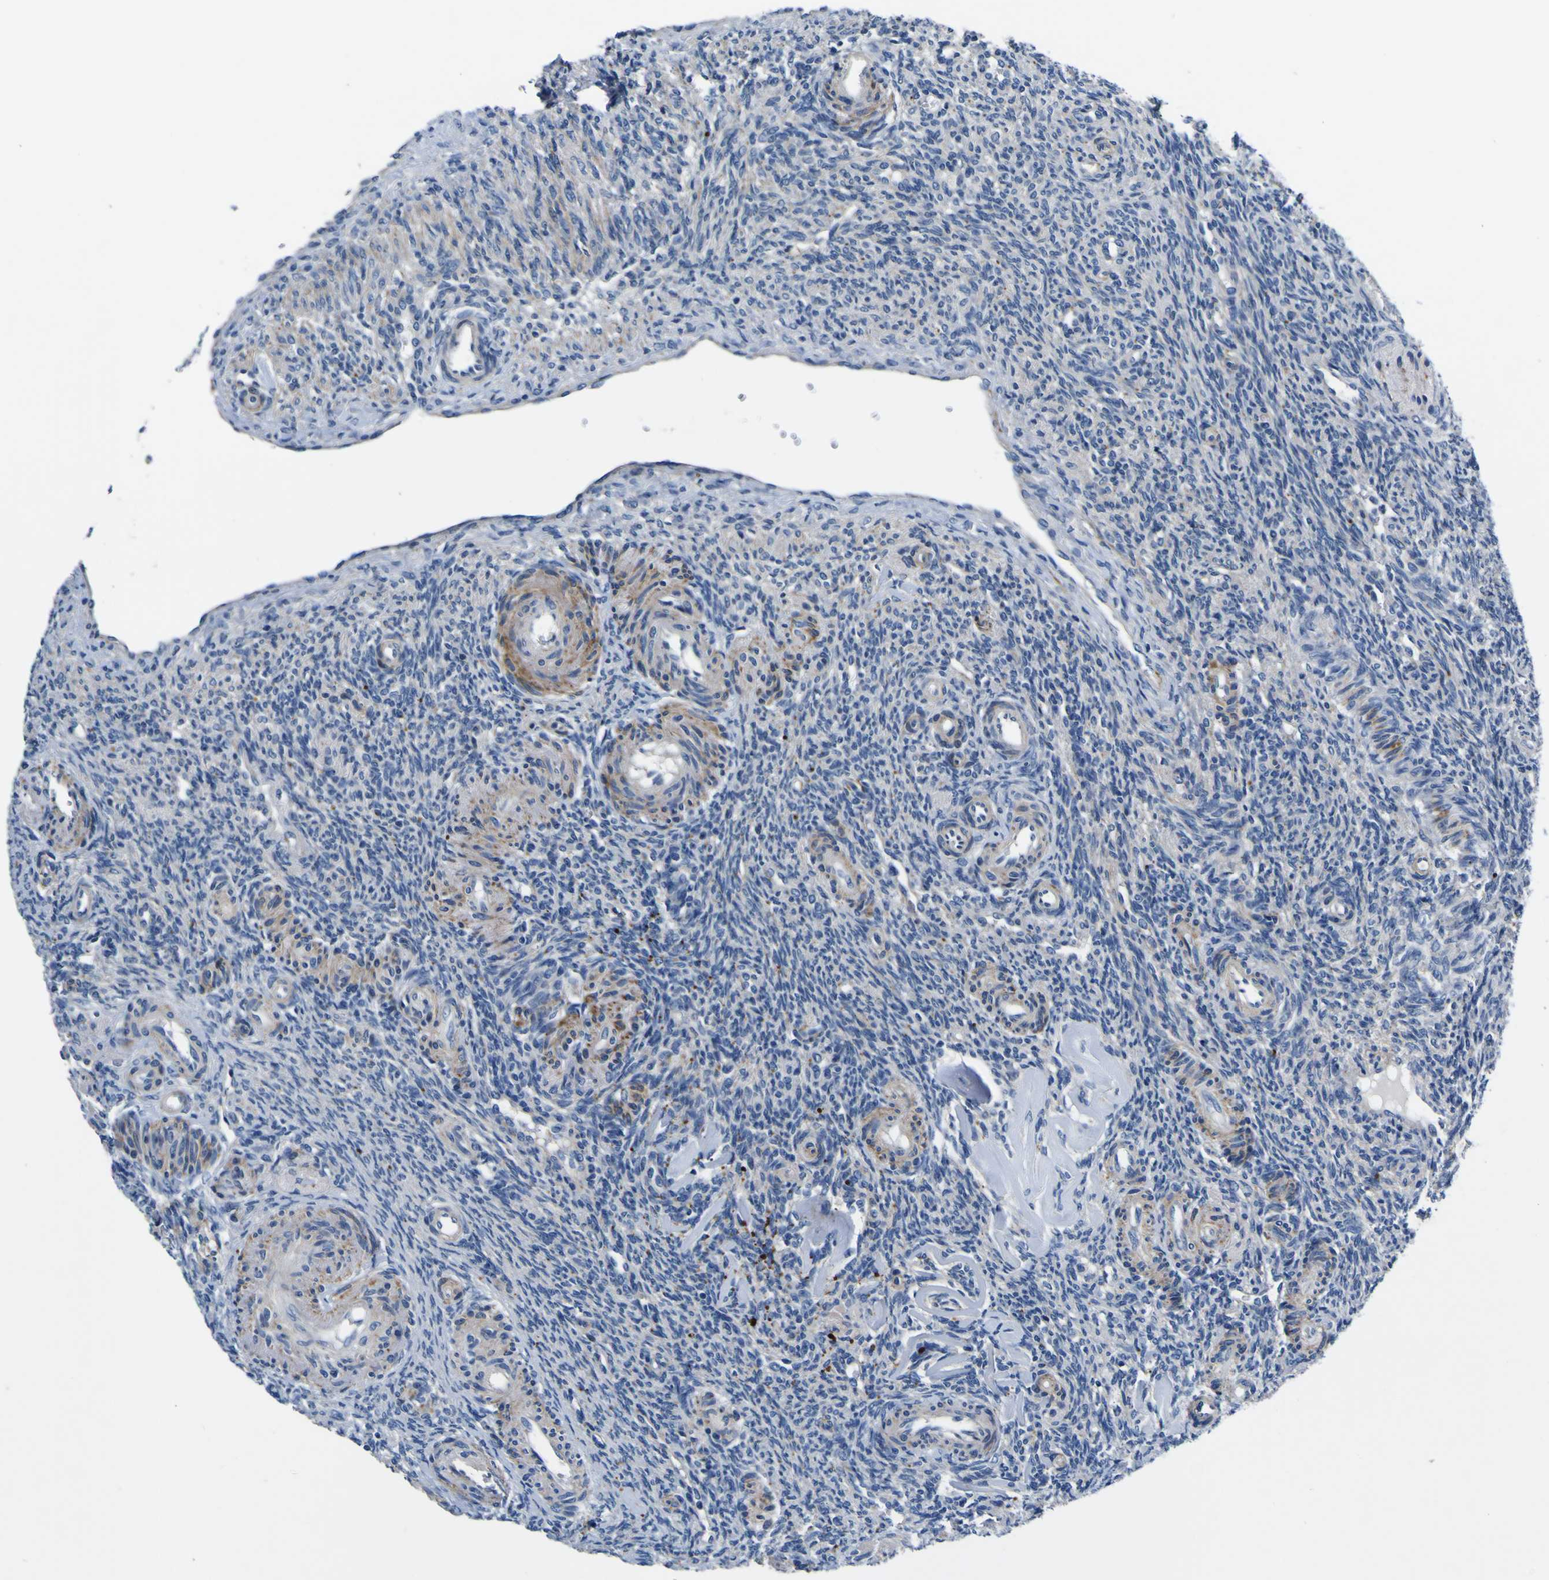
{"staining": {"intensity": "weak", "quantity": "<25%", "location": "cytoplasmic/membranous"}, "tissue": "ovary", "cell_type": "Ovarian stroma cells", "image_type": "normal", "snomed": [{"axis": "morphology", "description": "Normal tissue, NOS"}, {"axis": "topography", "description": "Ovary"}], "caption": "A high-resolution image shows IHC staining of unremarkable ovary, which exhibits no significant staining in ovarian stroma cells.", "gene": "AGAP3", "patient": {"sex": "female", "age": 41}}